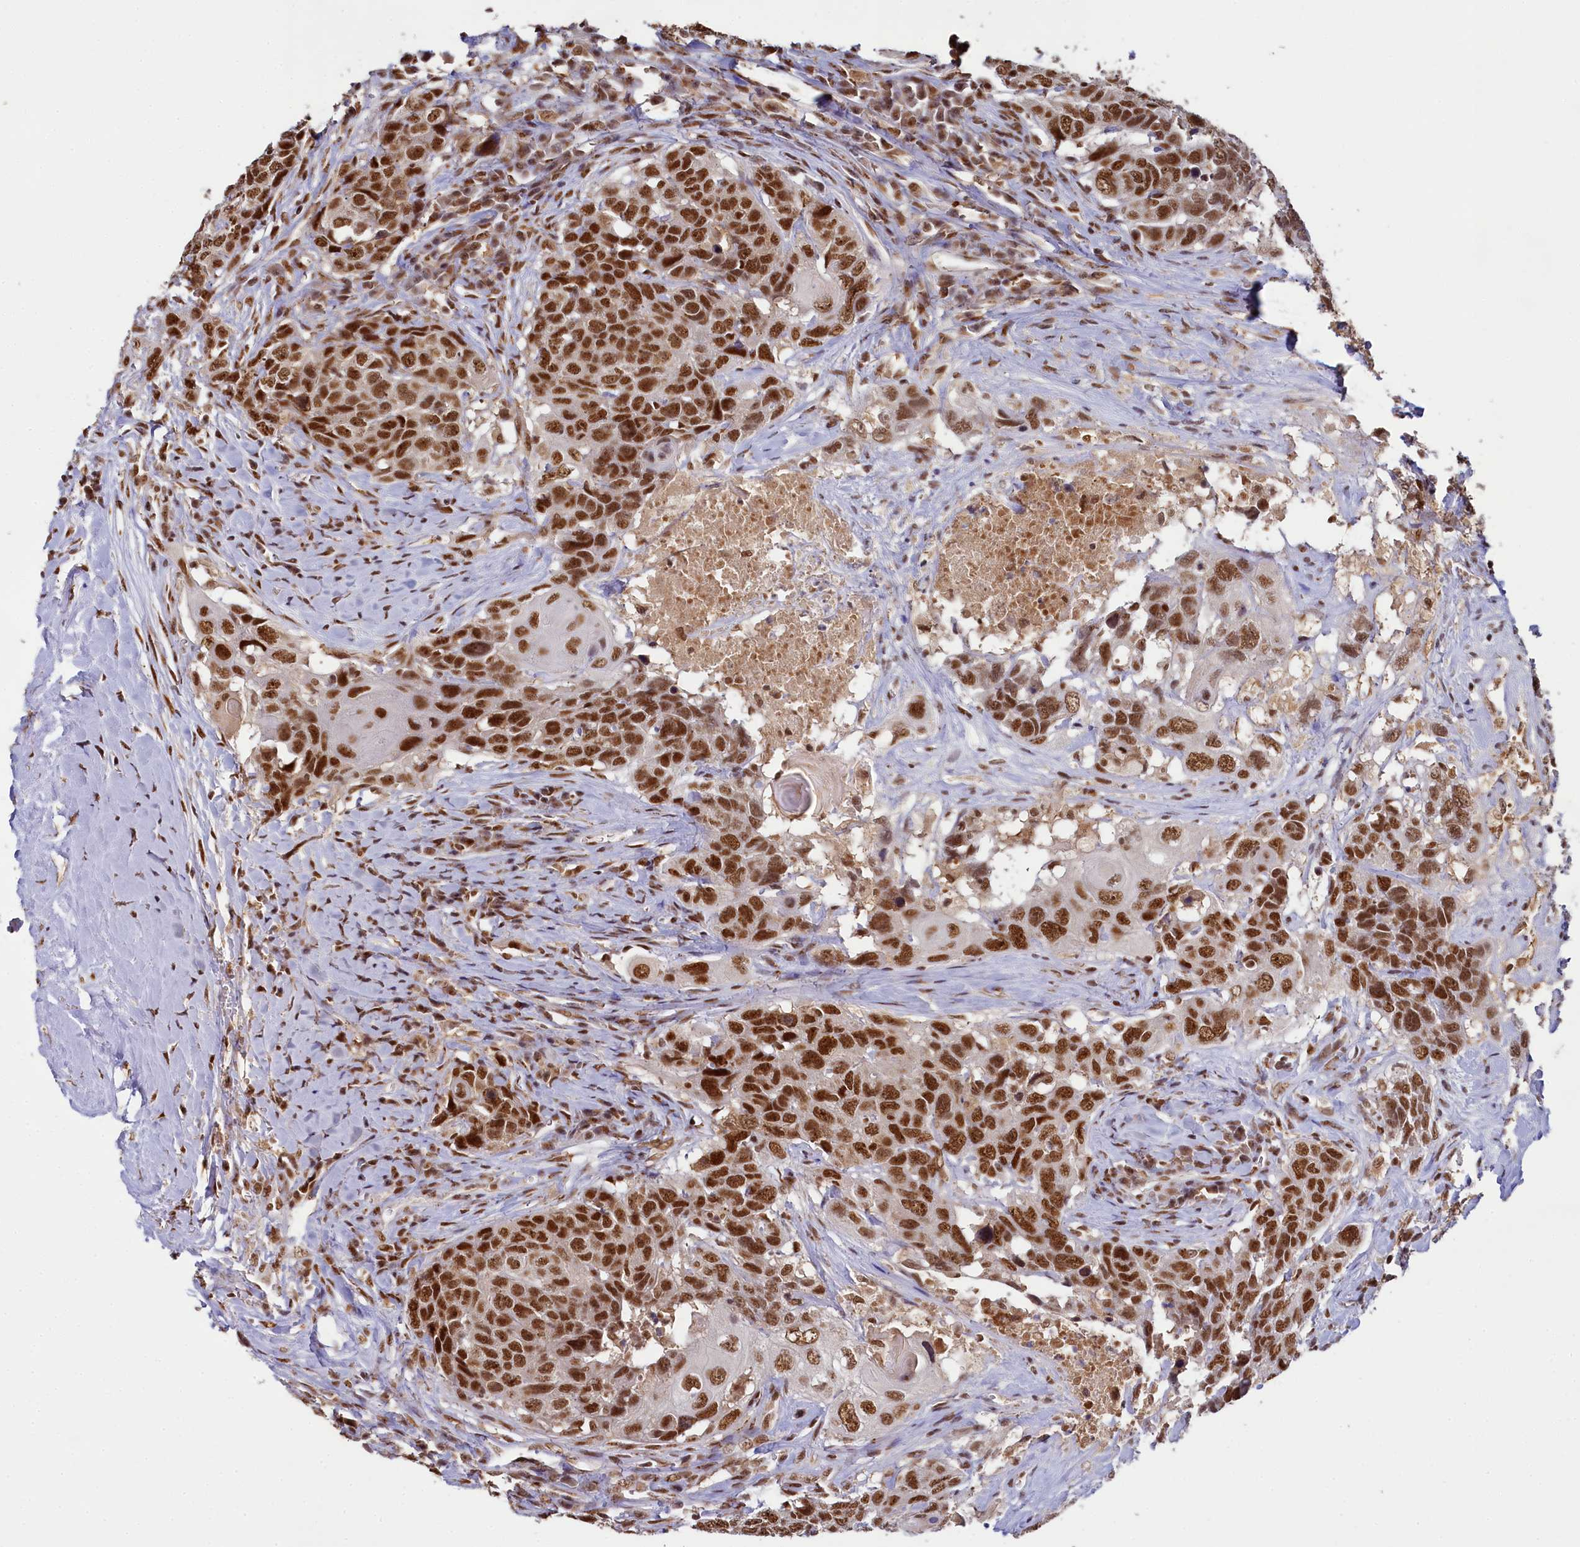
{"staining": {"intensity": "strong", "quantity": ">75%", "location": "nuclear"}, "tissue": "head and neck cancer", "cell_type": "Tumor cells", "image_type": "cancer", "snomed": [{"axis": "morphology", "description": "Squamous cell carcinoma, NOS"}, {"axis": "topography", "description": "Head-Neck"}], "caption": "A high-resolution micrograph shows immunohistochemistry staining of squamous cell carcinoma (head and neck), which demonstrates strong nuclear positivity in about >75% of tumor cells. The staining is performed using DAB brown chromogen to label protein expression. The nuclei are counter-stained blue using hematoxylin.", "gene": "PPHLN1", "patient": {"sex": "male", "age": 66}}